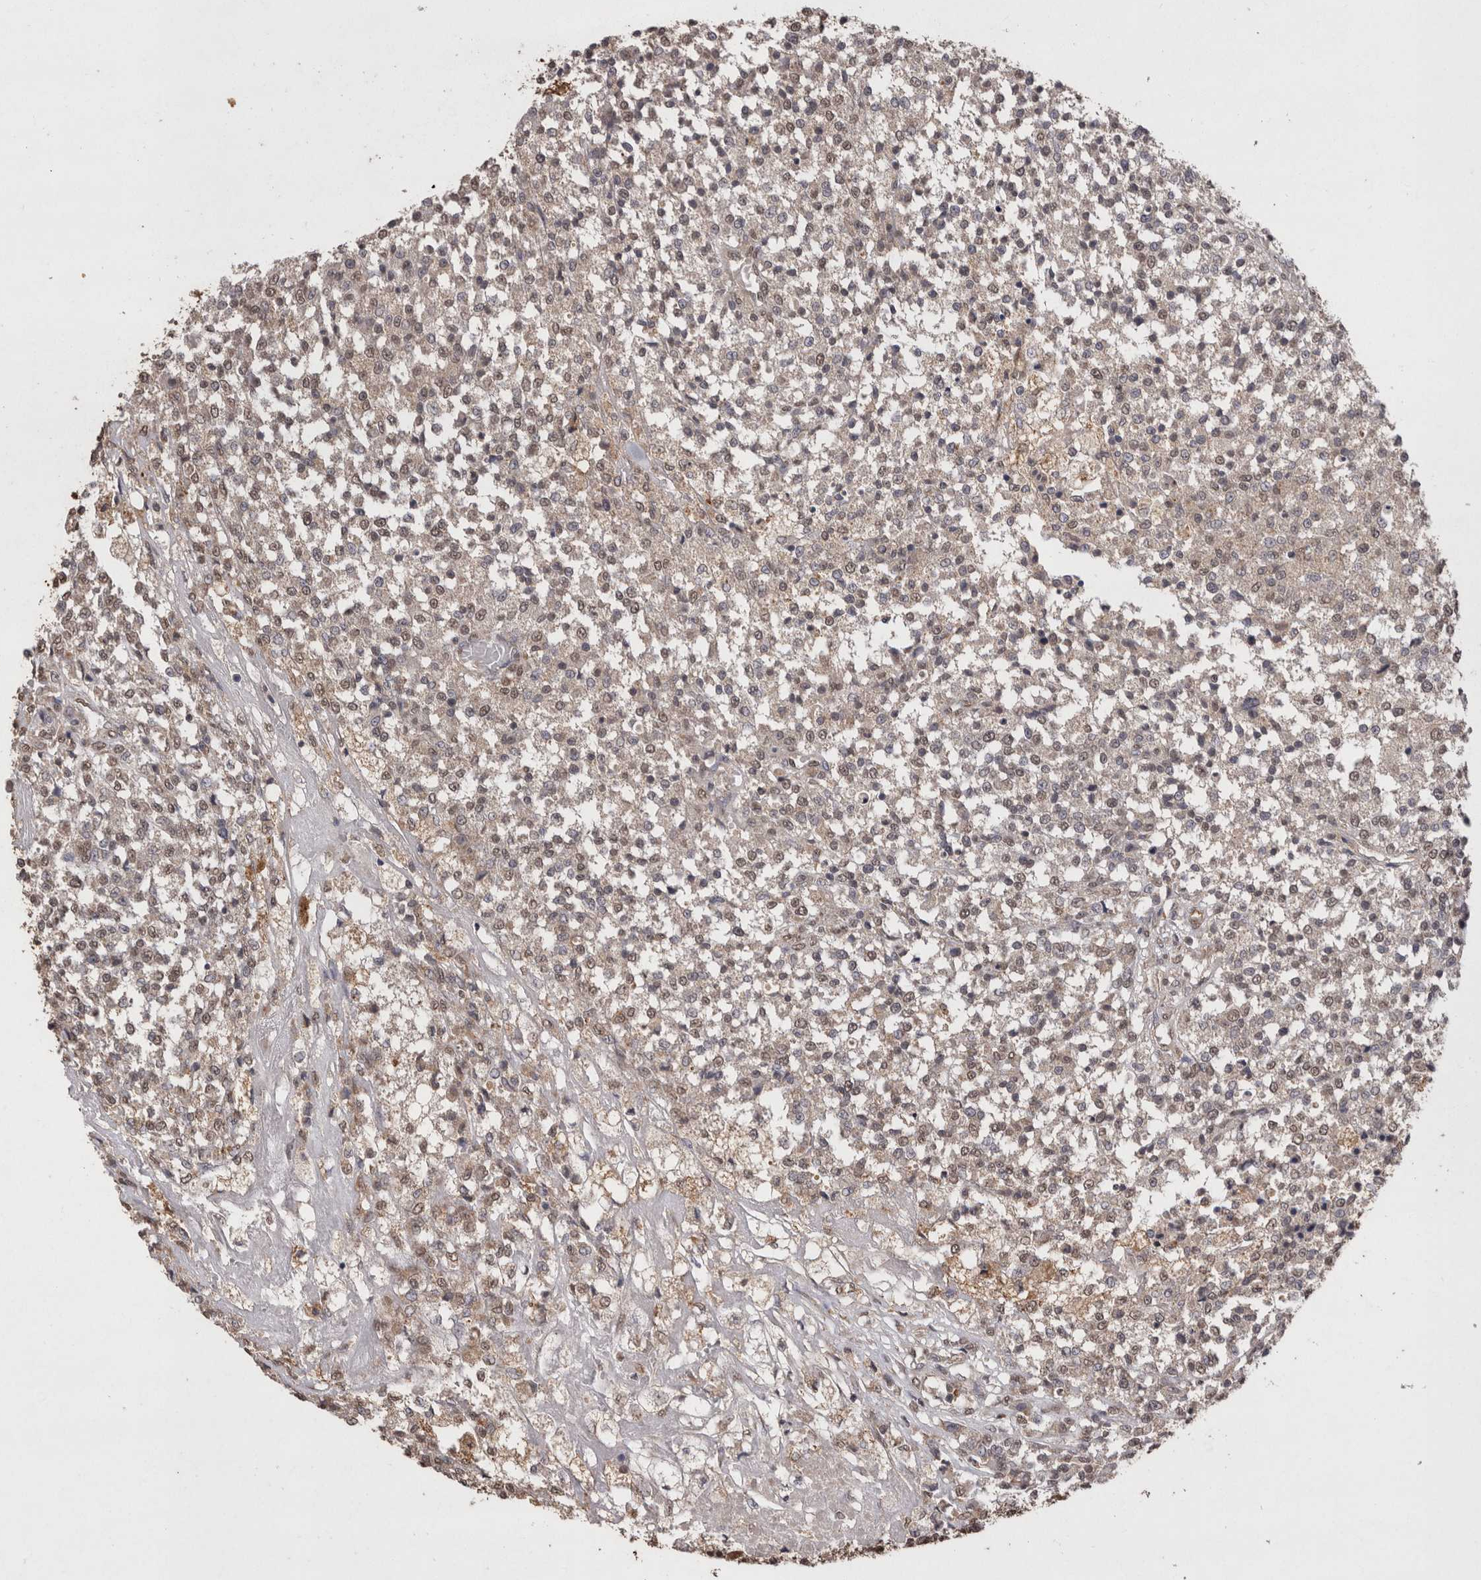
{"staining": {"intensity": "weak", "quantity": ">75%", "location": "nuclear"}, "tissue": "testis cancer", "cell_type": "Tumor cells", "image_type": "cancer", "snomed": [{"axis": "morphology", "description": "Seminoma, NOS"}, {"axis": "topography", "description": "Testis"}], "caption": "This histopathology image demonstrates IHC staining of human testis cancer, with low weak nuclear positivity in about >75% of tumor cells.", "gene": "GRK5", "patient": {"sex": "male", "age": 59}}